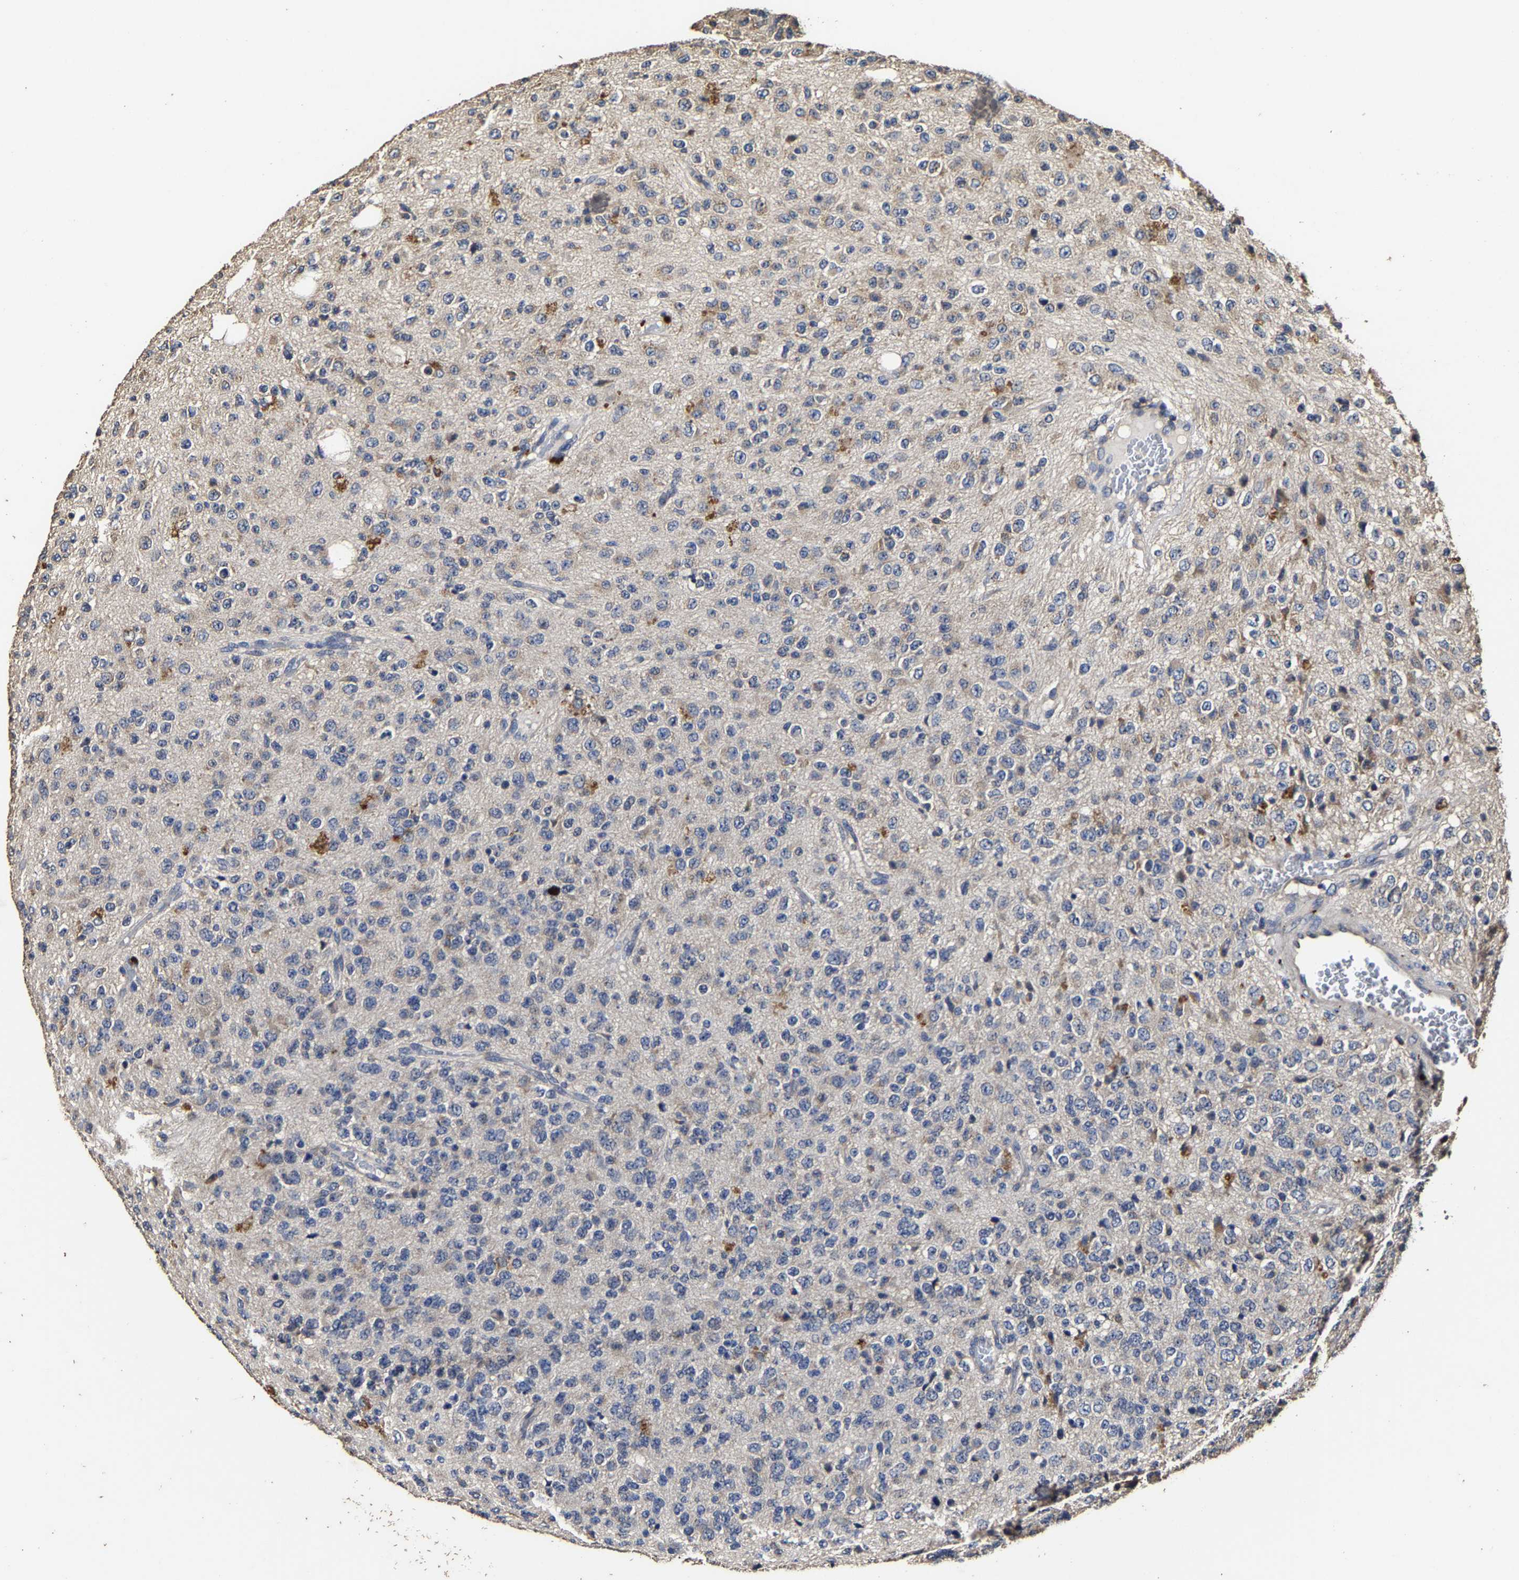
{"staining": {"intensity": "negative", "quantity": "none", "location": "none"}, "tissue": "glioma", "cell_type": "Tumor cells", "image_type": "cancer", "snomed": [{"axis": "morphology", "description": "Glioma, malignant, High grade"}, {"axis": "topography", "description": "pancreas cauda"}], "caption": "Tumor cells show no significant protein staining in malignant glioma (high-grade).", "gene": "PPM1K", "patient": {"sex": "male", "age": 60}}